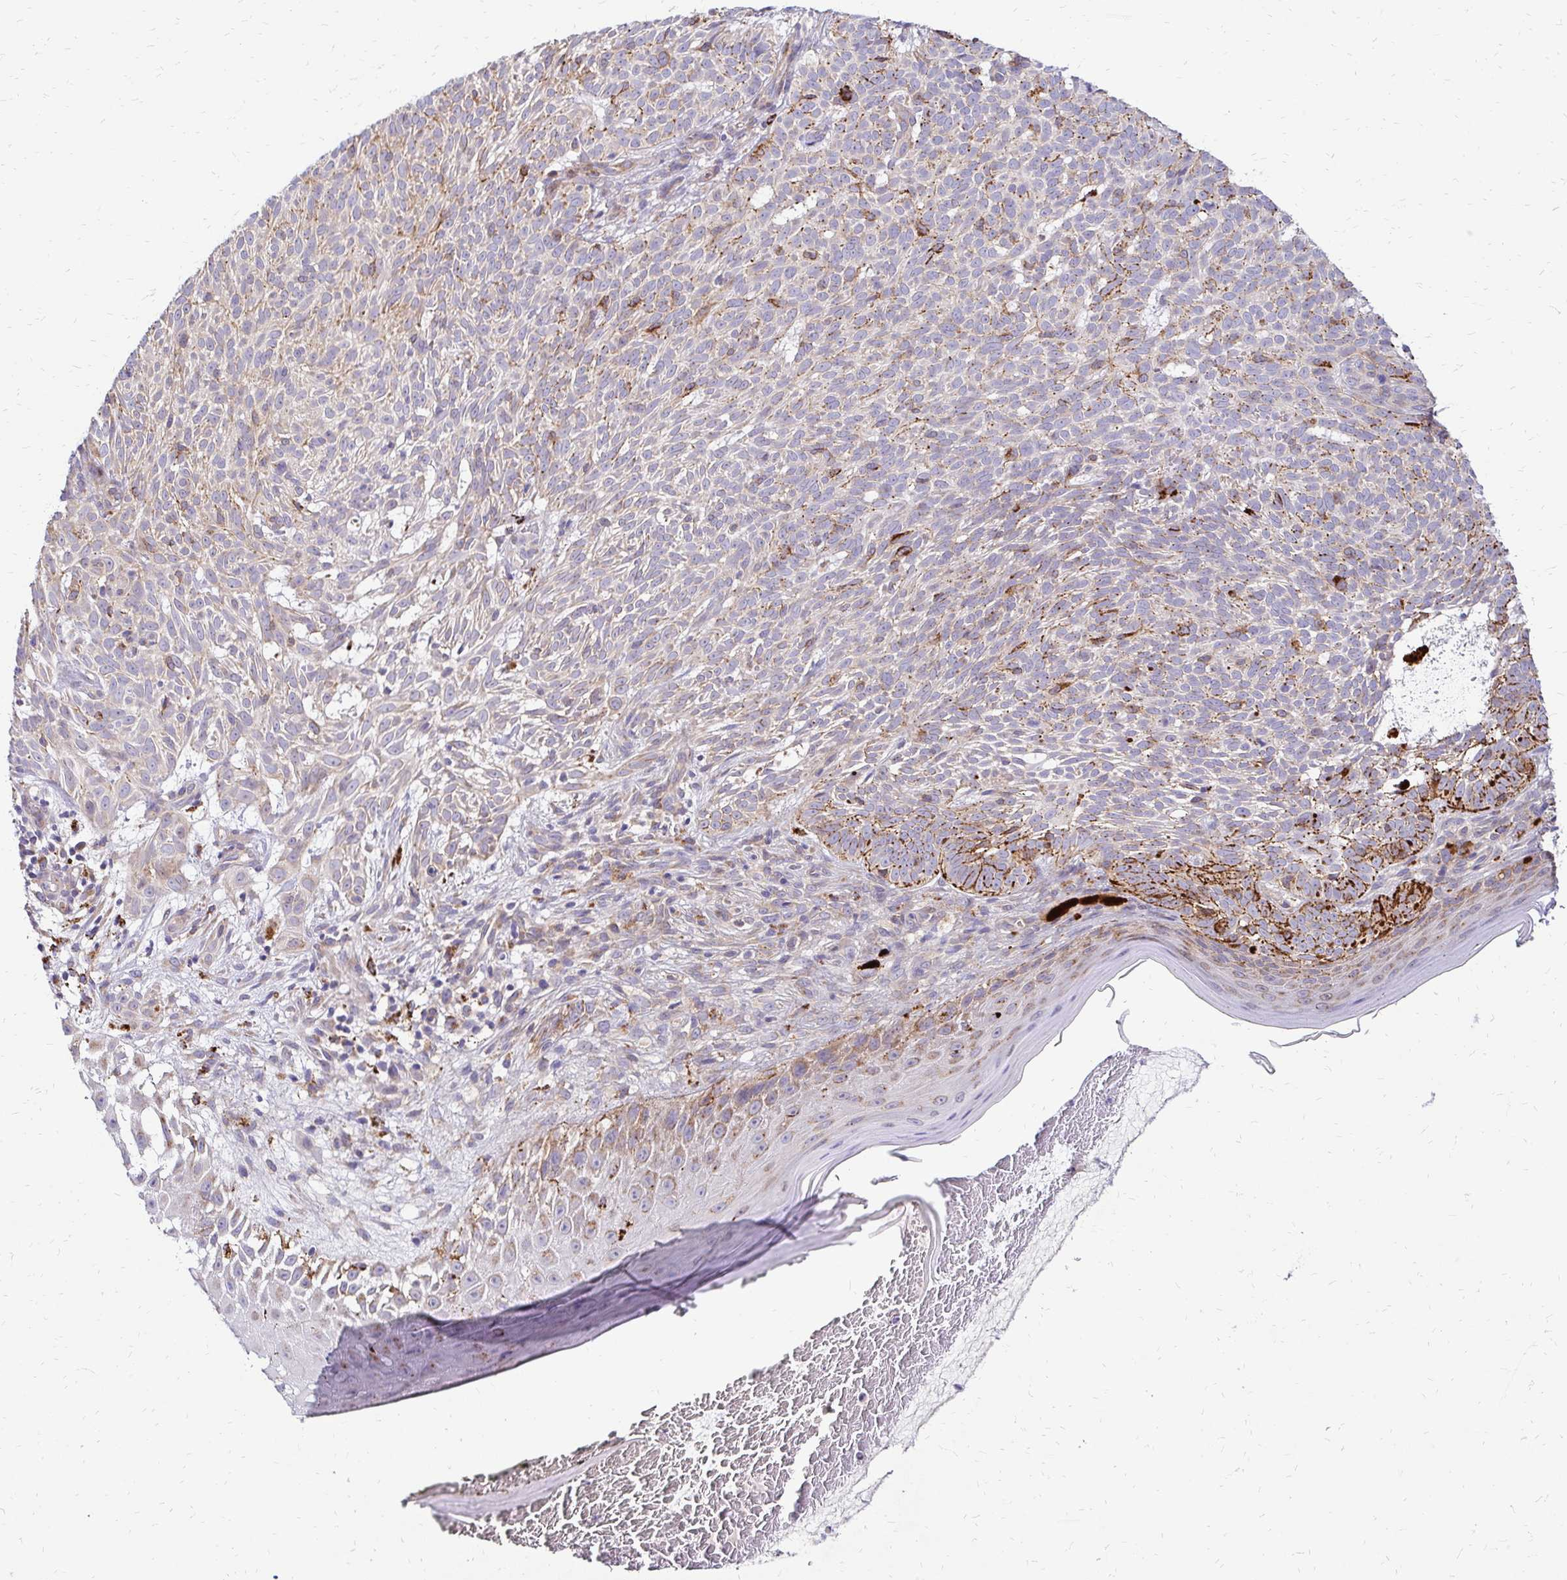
{"staining": {"intensity": "weak", "quantity": "<25%", "location": "cytoplasmic/membranous"}, "tissue": "skin cancer", "cell_type": "Tumor cells", "image_type": "cancer", "snomed": [{"axis": "morphology", "description": "Basal cell carcinoma"}, {"axis": "topography", "description": "Skin"}], "caption": "This is an IHC photomicrograph of human basal cell carcinoma (skin). There is no expression in tumor cells.", "gene": "IDUA", "patient": {"sex": "male", "age": 78}}